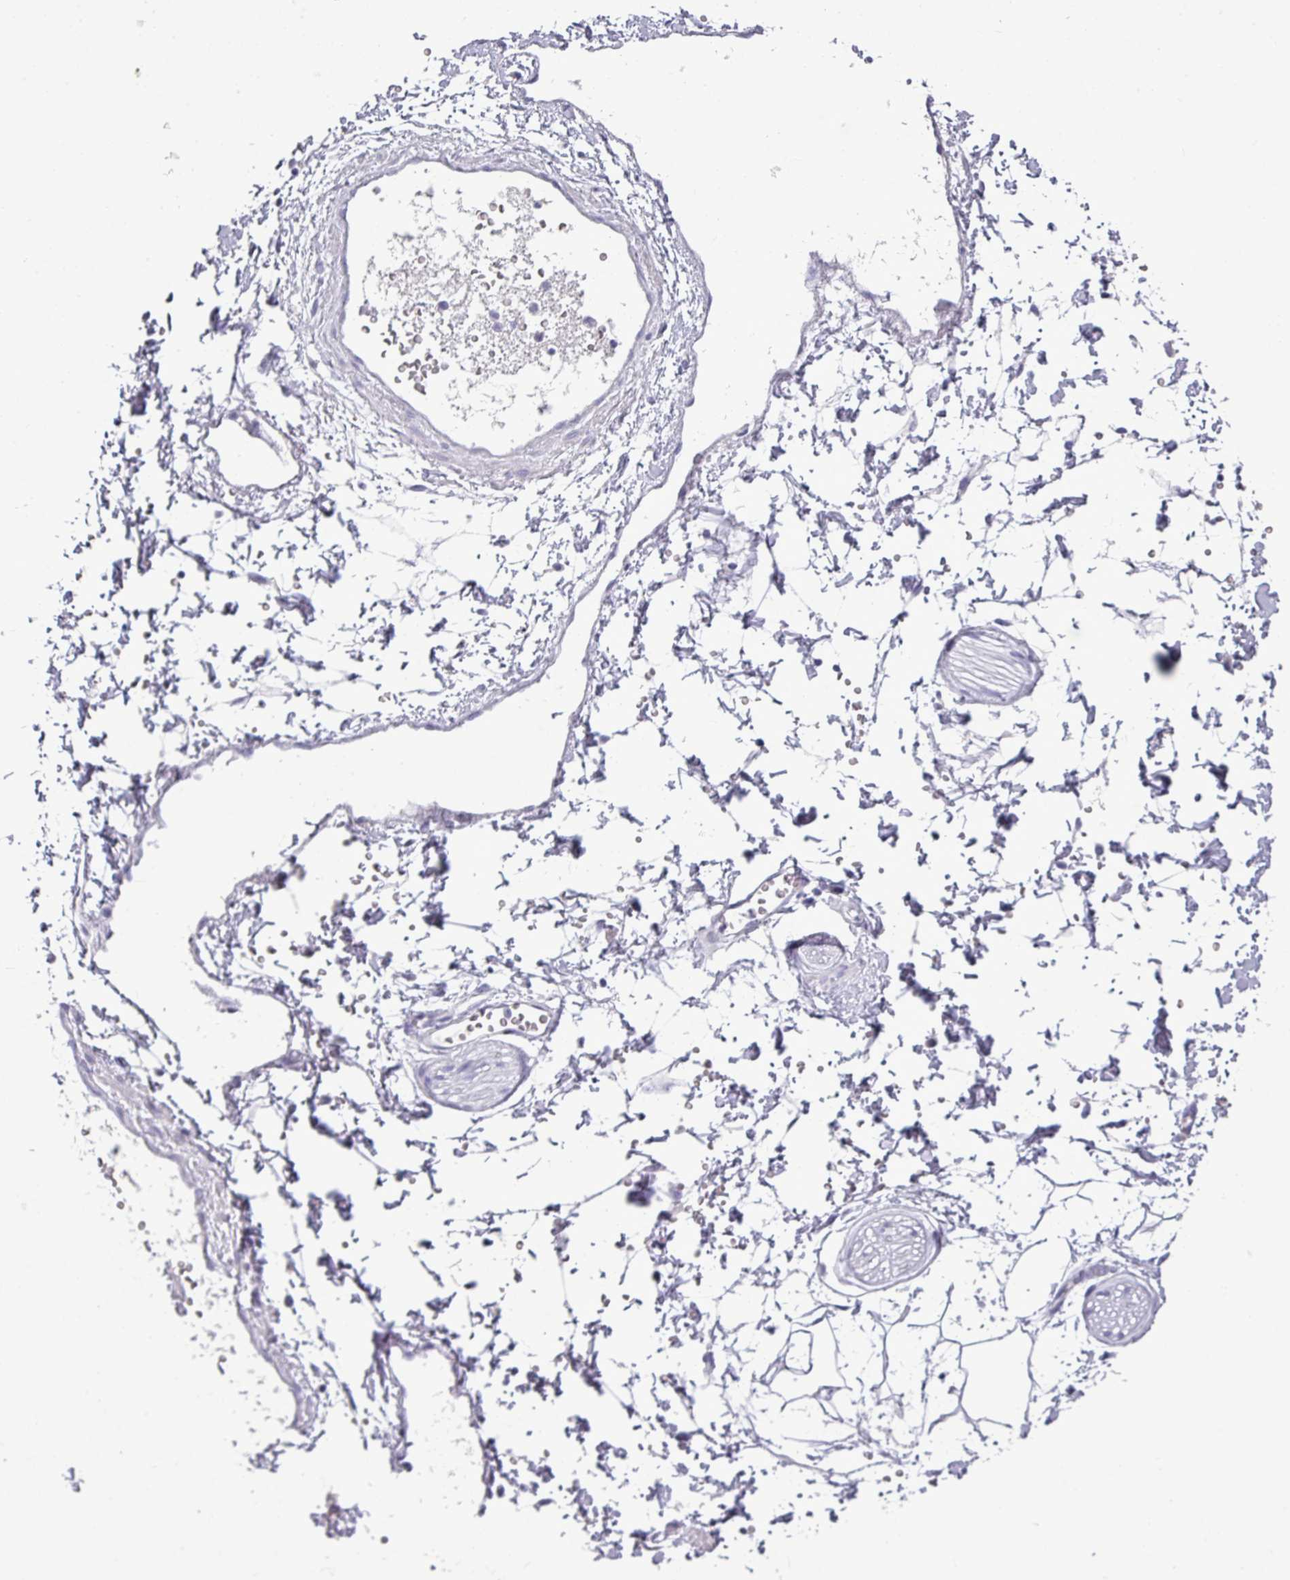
{"staining": {"intensity": "negative", "quantity": "none", "location": "none"}, "tissue": "adipose tissue", "cell_type": "Adipocytes", "image_type": "normal", "snomed": [{"axis": "morphology", "description": "Normal tissue, NOS"}, {"axis": "topography", "description": "Prostate"}, {"axis": "topography", "description": "Peripheral nerve tissue"}], "caption": "An immunohistochemistry image of benign adipose tissue is shown. There is no staining in adipocytes of adipose tissue. (DAB (3,3'-diaminobenzidine) immunohistochemistry visualized using brightfield microscopy, high magnification).", "gene": "TMEM91", "patient": {"sex": "male", "age": 55}}